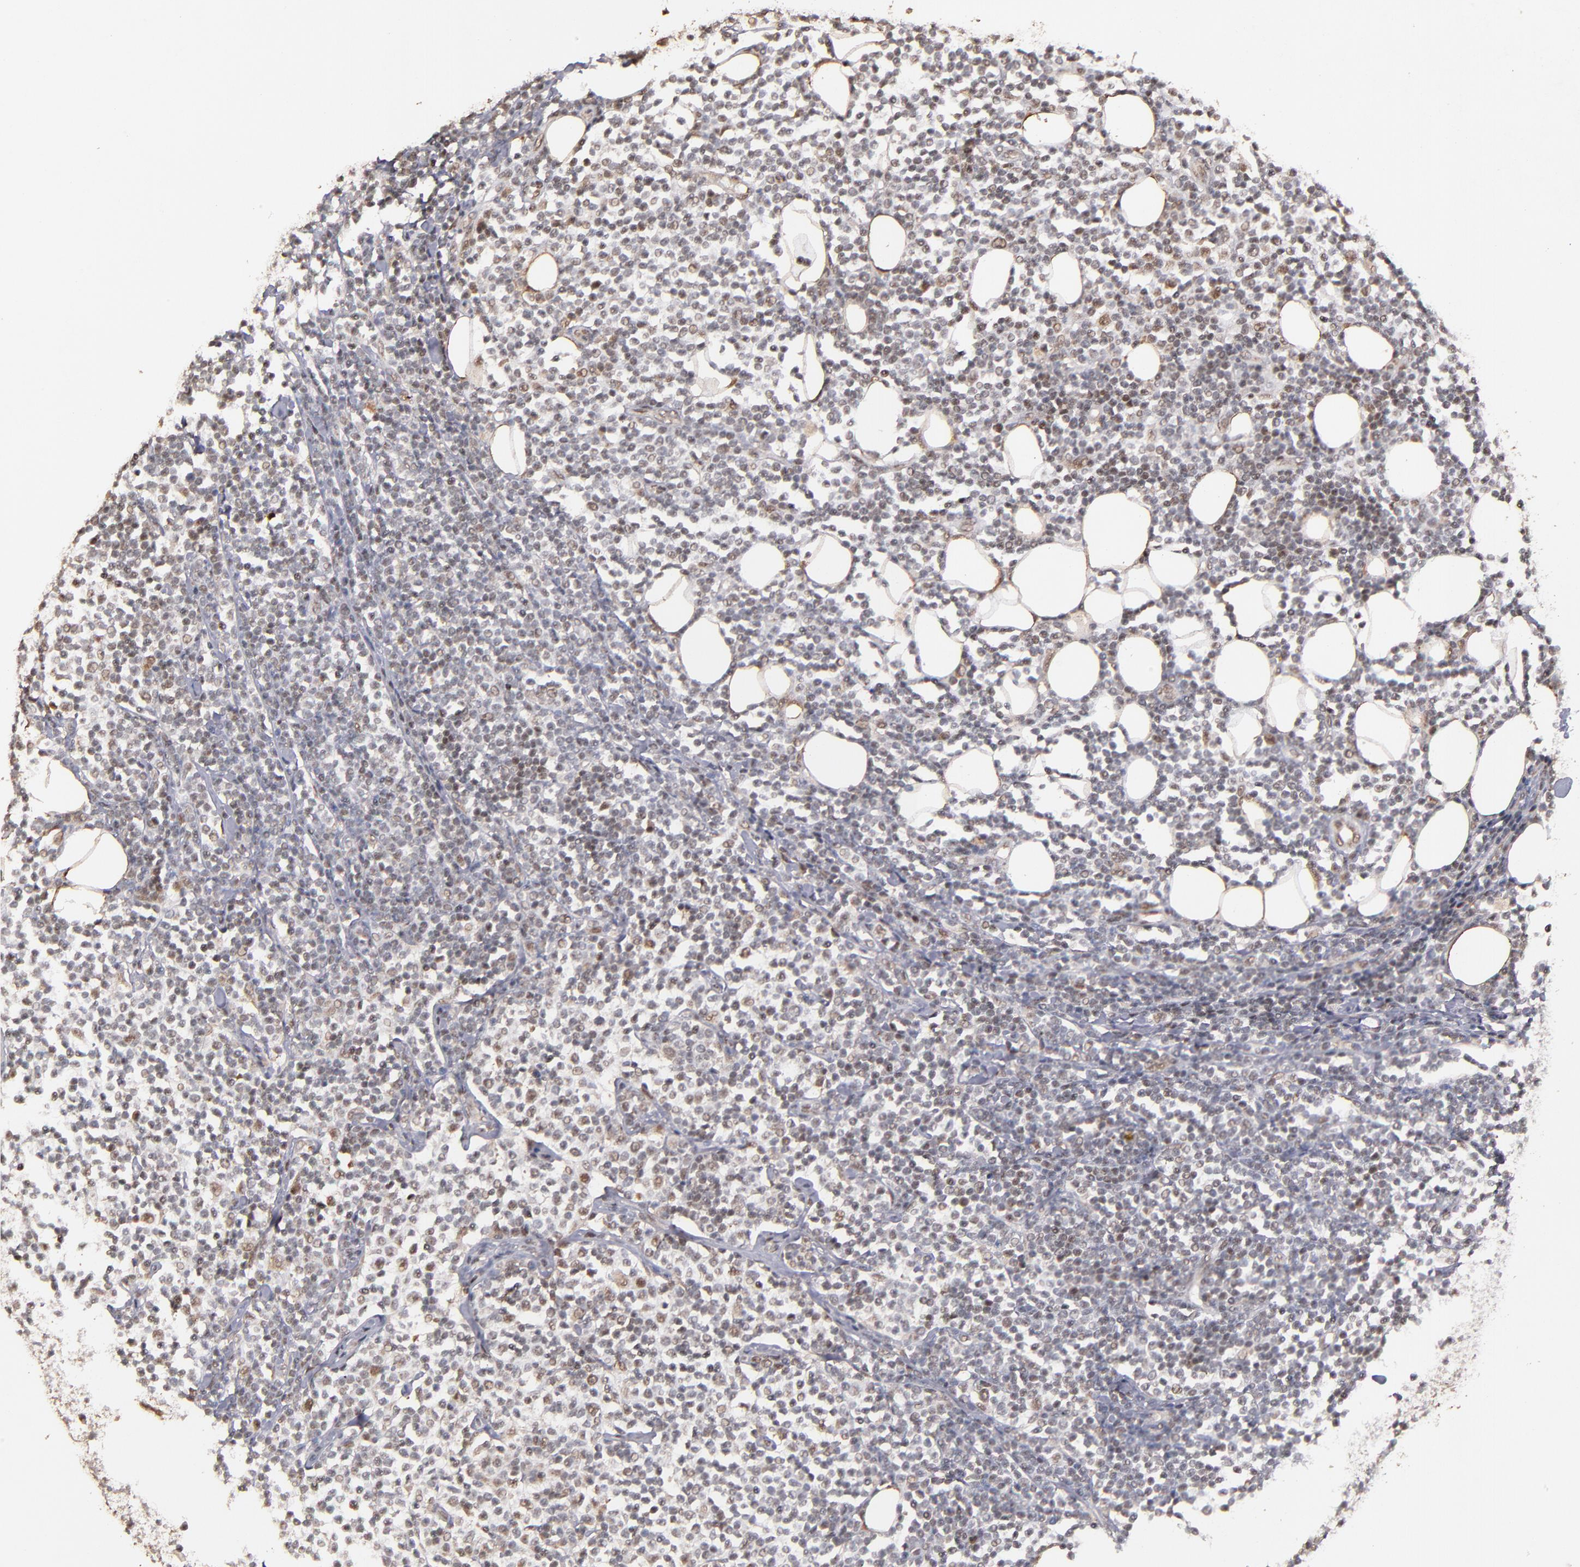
{"staining": {"intensity": "weak", "quantity": "25%-75%", "location": "nuclear"}, "tissue": "lymphoma", "cell_type": "Tumor cells", "image_type": "cancer", "snomed": [{"axis": "morphology", "description": "Malignant lymphoma, non-Hodgkin's type, Low grade"}, {"axis": "topography", "description": "Soft tissue"}], "caption": "Immunohistochemical staining of human malignant lymphoma, non-Hodgkin's type (low-grade) reveals low levels of weak nuclear positivity in approximately 25%-75% of tumor cells.", "gene": "EAPP", "patient": {"sex": "male", "age": 92}}